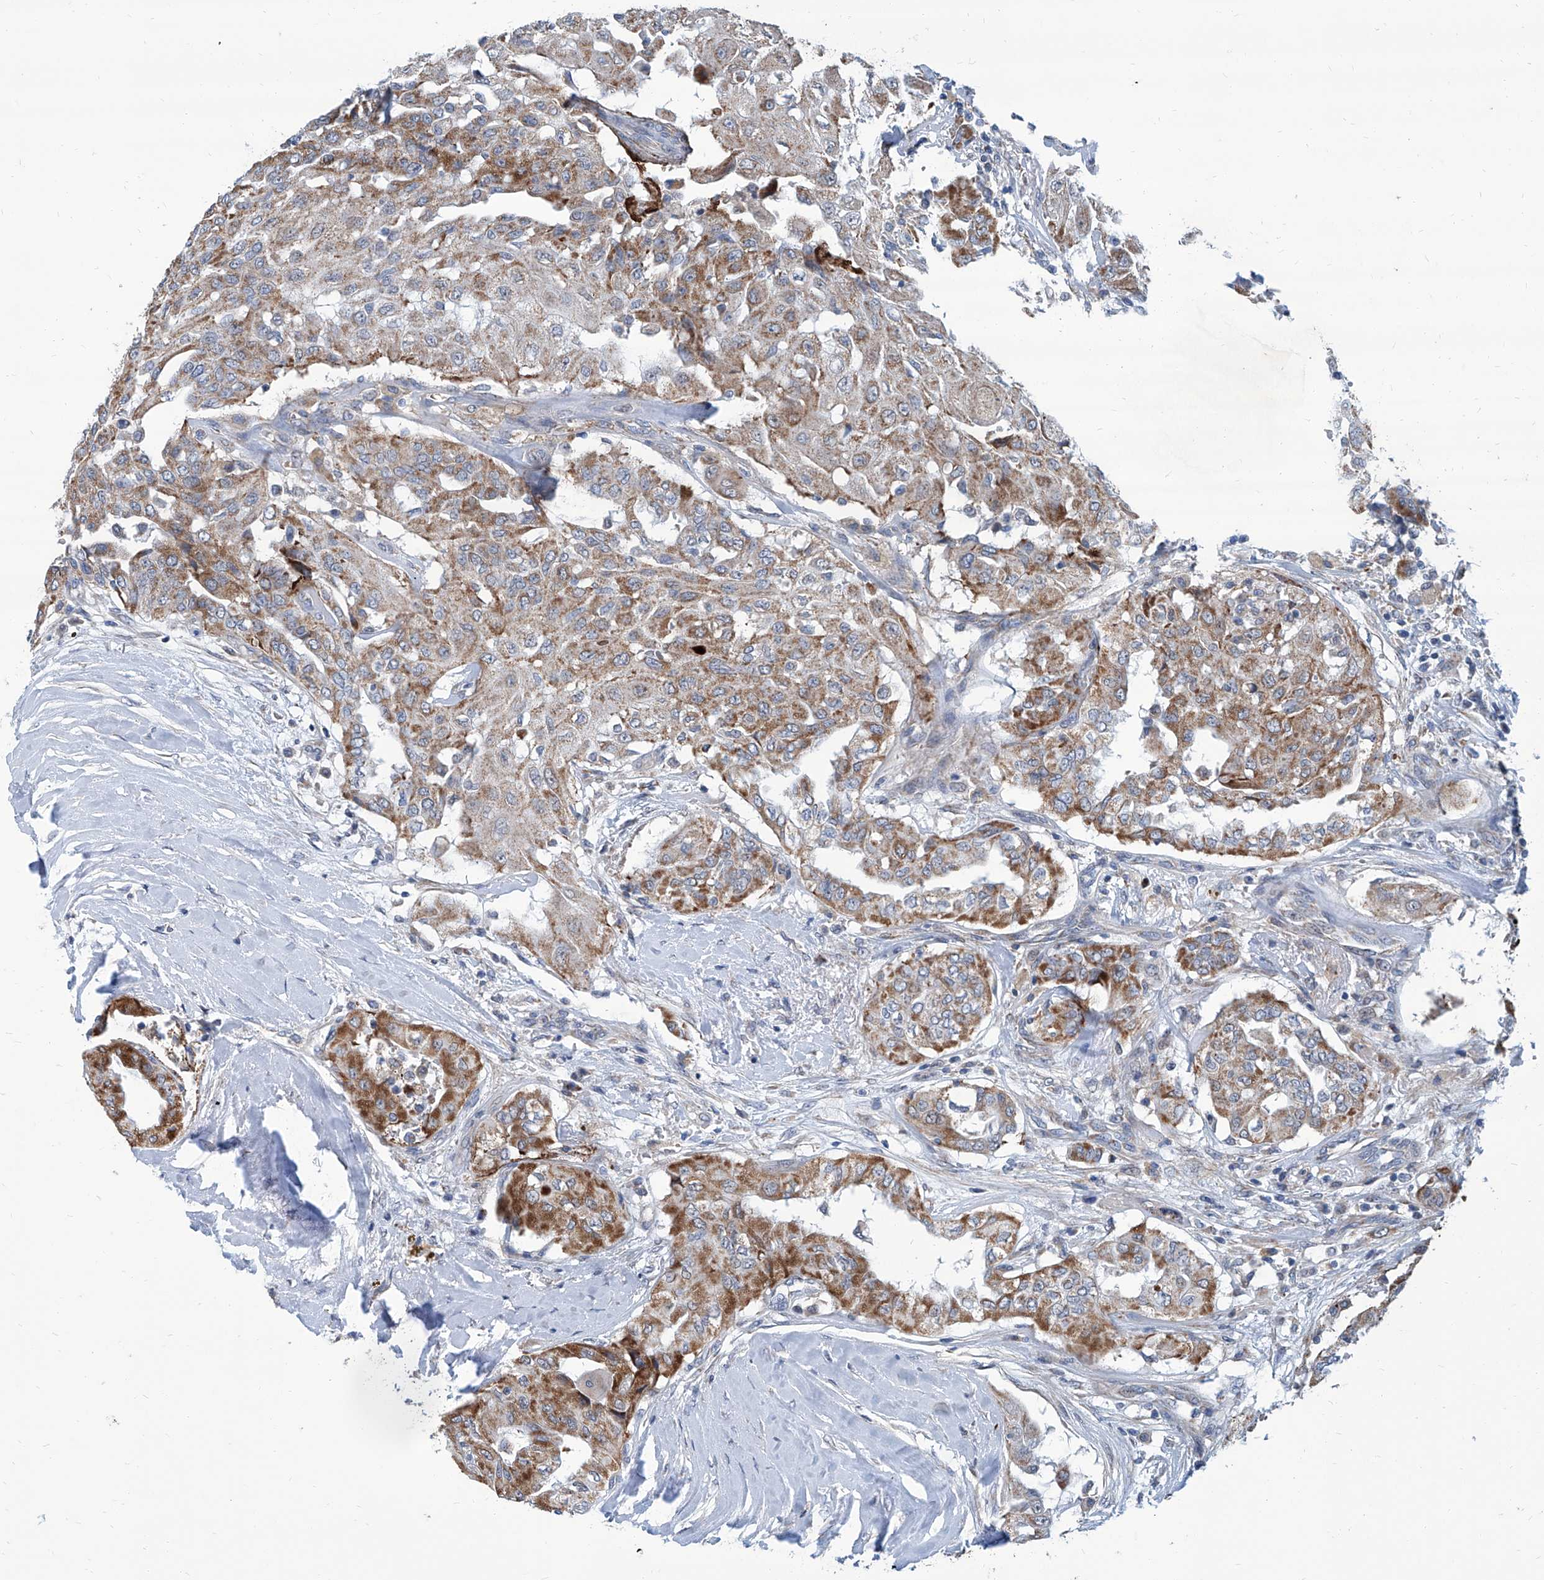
{"staining": {"intensity": "strong", "quantity": ">75%", "location": "cytoplasmic/membranous"}, "tissue": "thyroid cancer", "cell_type": "Tumor cells", "image_type": "cancer", "snomed": [{"axis": "morphology", "description": "Papillary adenocarcinoma, NOS"}, {"axis": "topography", "description": "Thyroid gland"}], "caption": "Strong cytoplasmic/membranous staining is present in about >75% of tumor cells in thyroid cancer (papillary adenocarcinoma). (Brightfield microscopy of DAB IHC at high magnification).", "gene": "USP48", "patient": {"sex": "female", "age": 59}}